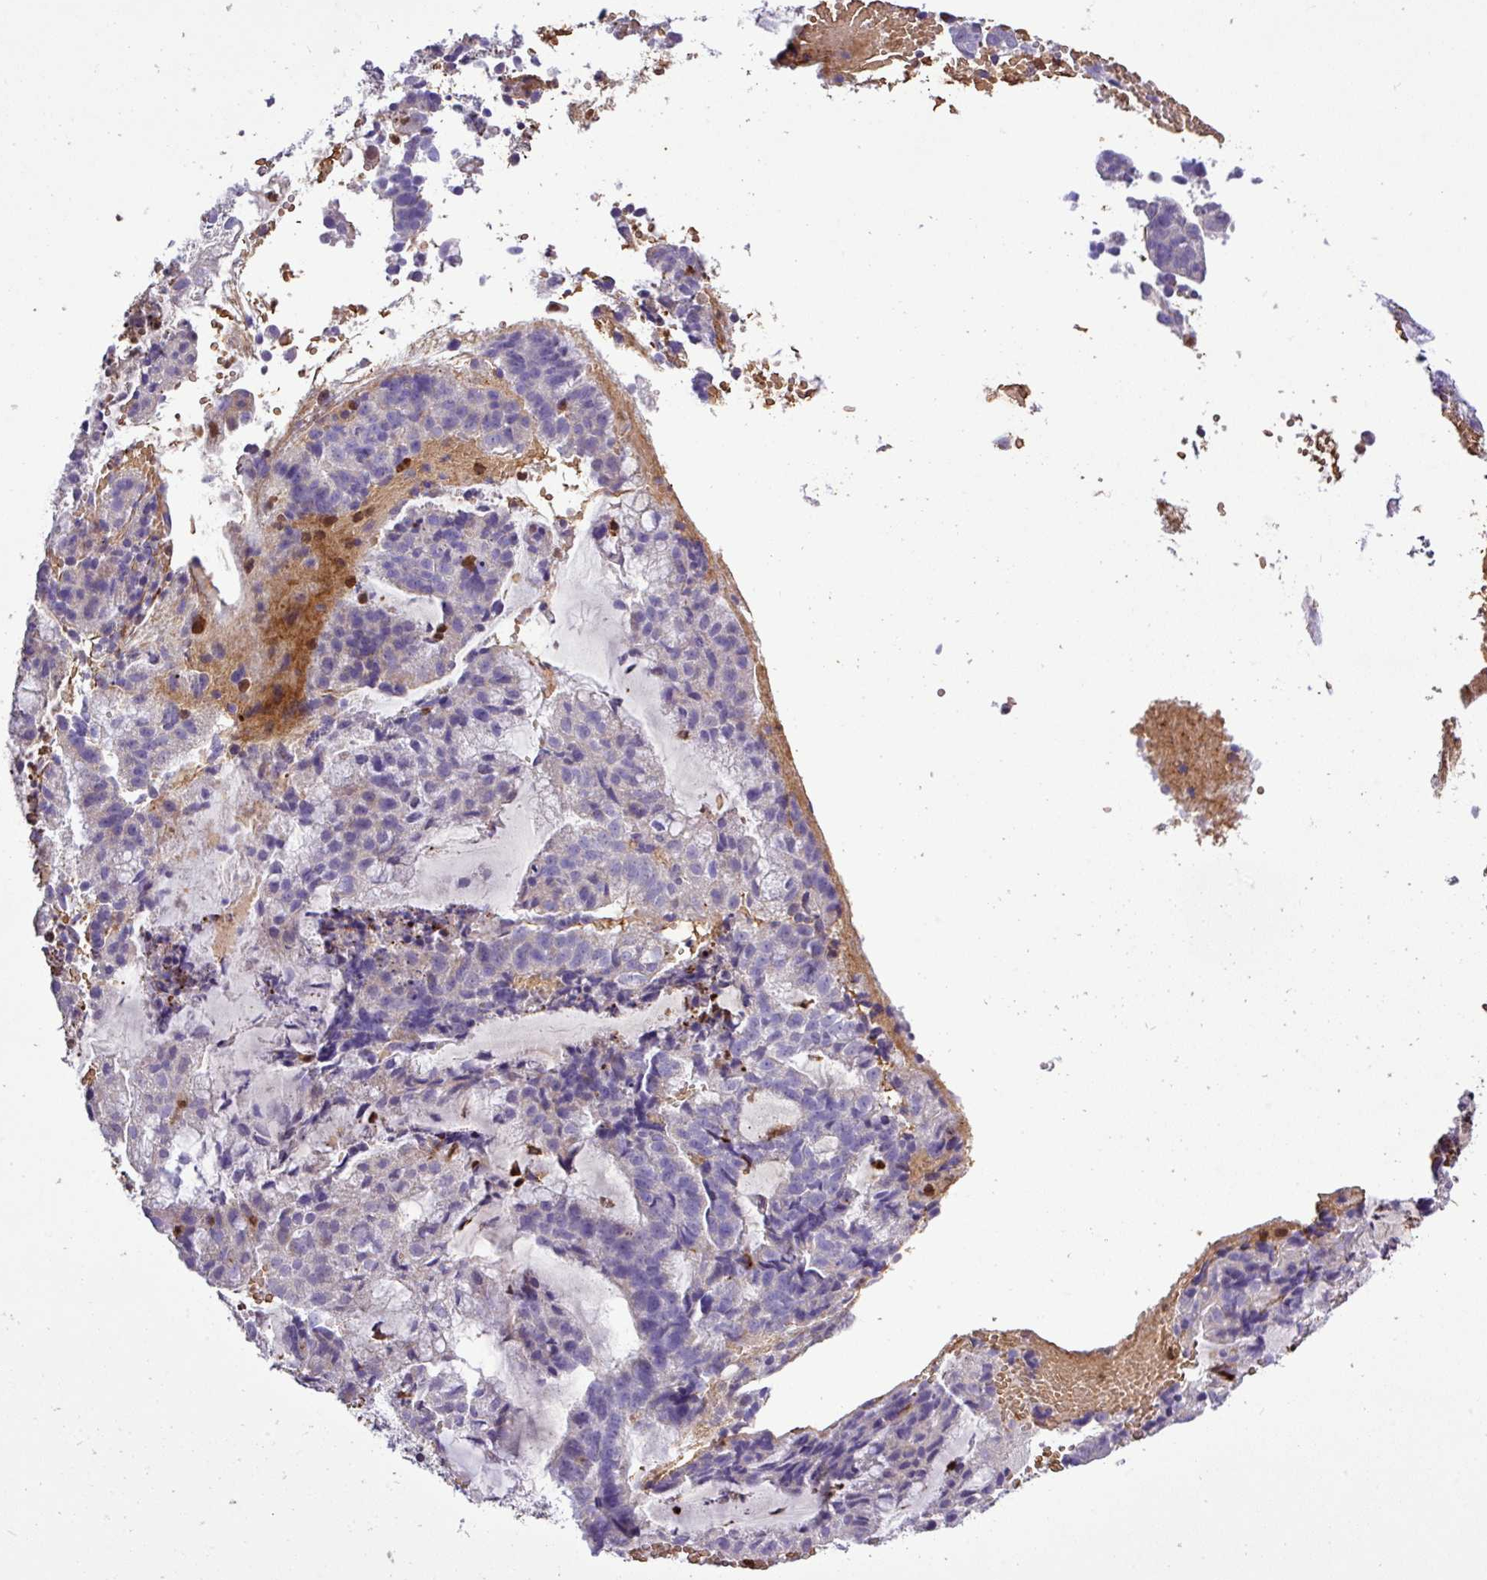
{"staining": {"intensity": "negative", "quantity": "none", "location": "none"}, "tissue": "endometrial cancer", "cell_type": "Tumor cells", "image_type": "cancer", "snomed": [{"axis": "morphology", "description": "Adenocarcinoma, NOS"}, {"axis": "topography", "description": "Endometrium"}], "caption": "The photomicrograph demonstrates no staining of tumor cells in endometrial cancer. (DAB immunohistochemistry (IHC) with hematoxylin counter stain).", "gene": "MGAT4B", "patient": {"sex": "female", "age": 76}}